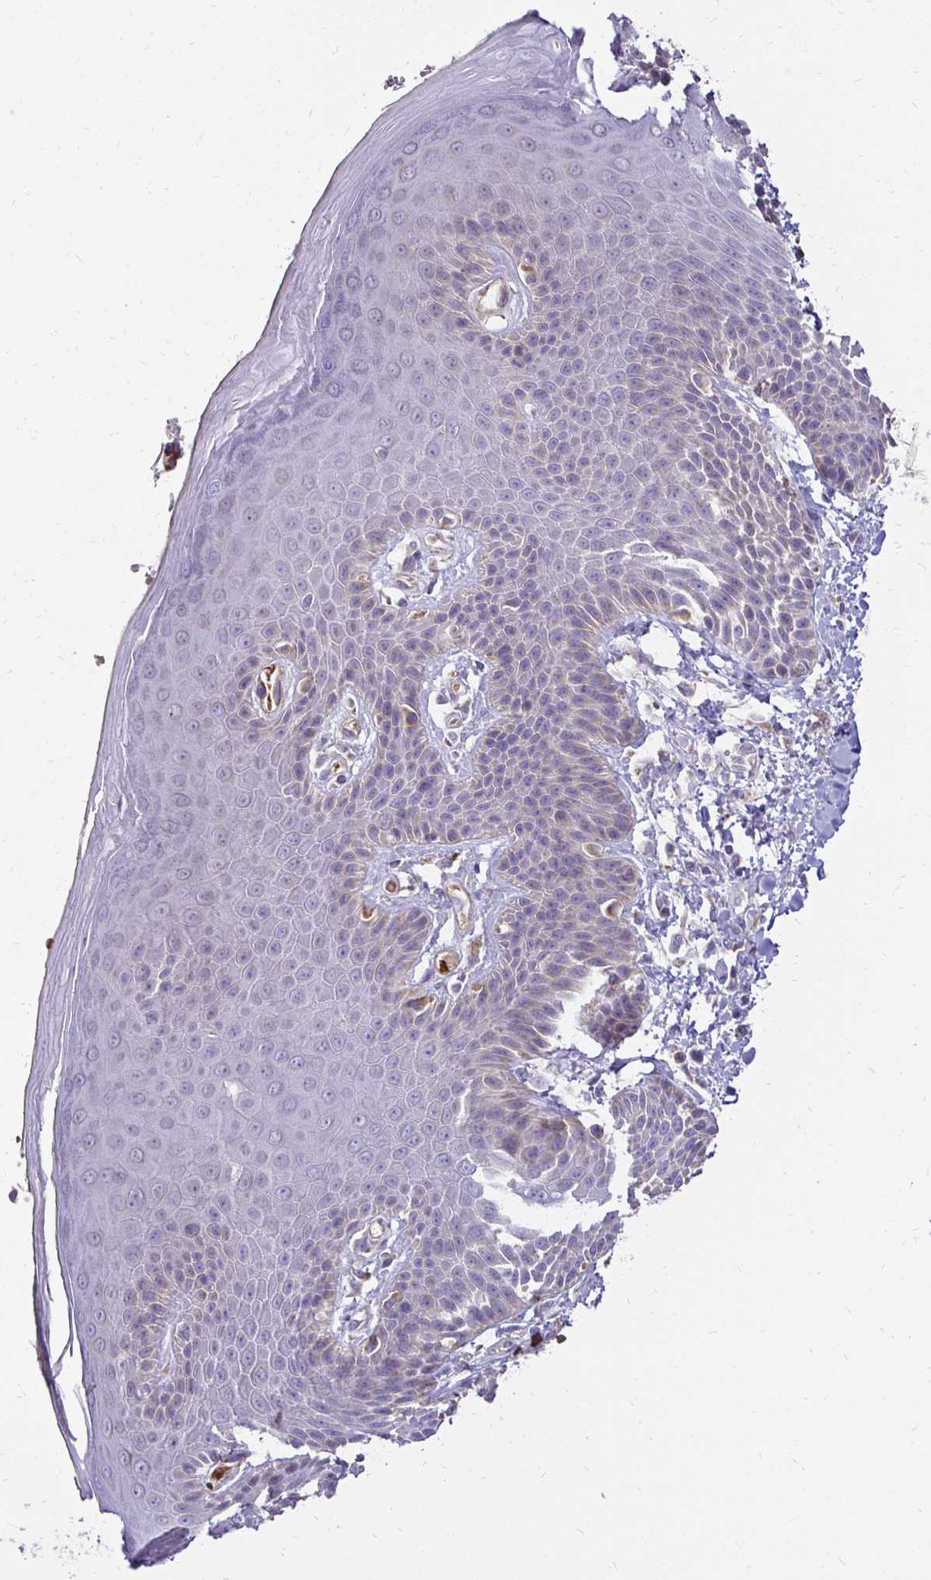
{"staining": {"intensity": "weak", "quantity": "<25%", "location": "cytoplasmic/membranous"}, "tissue": "skin", "cell_type": "Epidermal cells", "image_type": "normal", "snomed": [{"axis": "morphology", "description": "Normal tissue, NOS"}, {"axis": "topography", "description": "Anal"}, {"axis": "topography", "description": "Peripheral nerve tissue"}], "caption": "An immunohistochemistry (IHC) photomicrograph of unremarkable skin is shown. There is no staining in epidermal cells of skin.", "gene": "FN3K", "patient": {"sex": "male", "age": 51}}